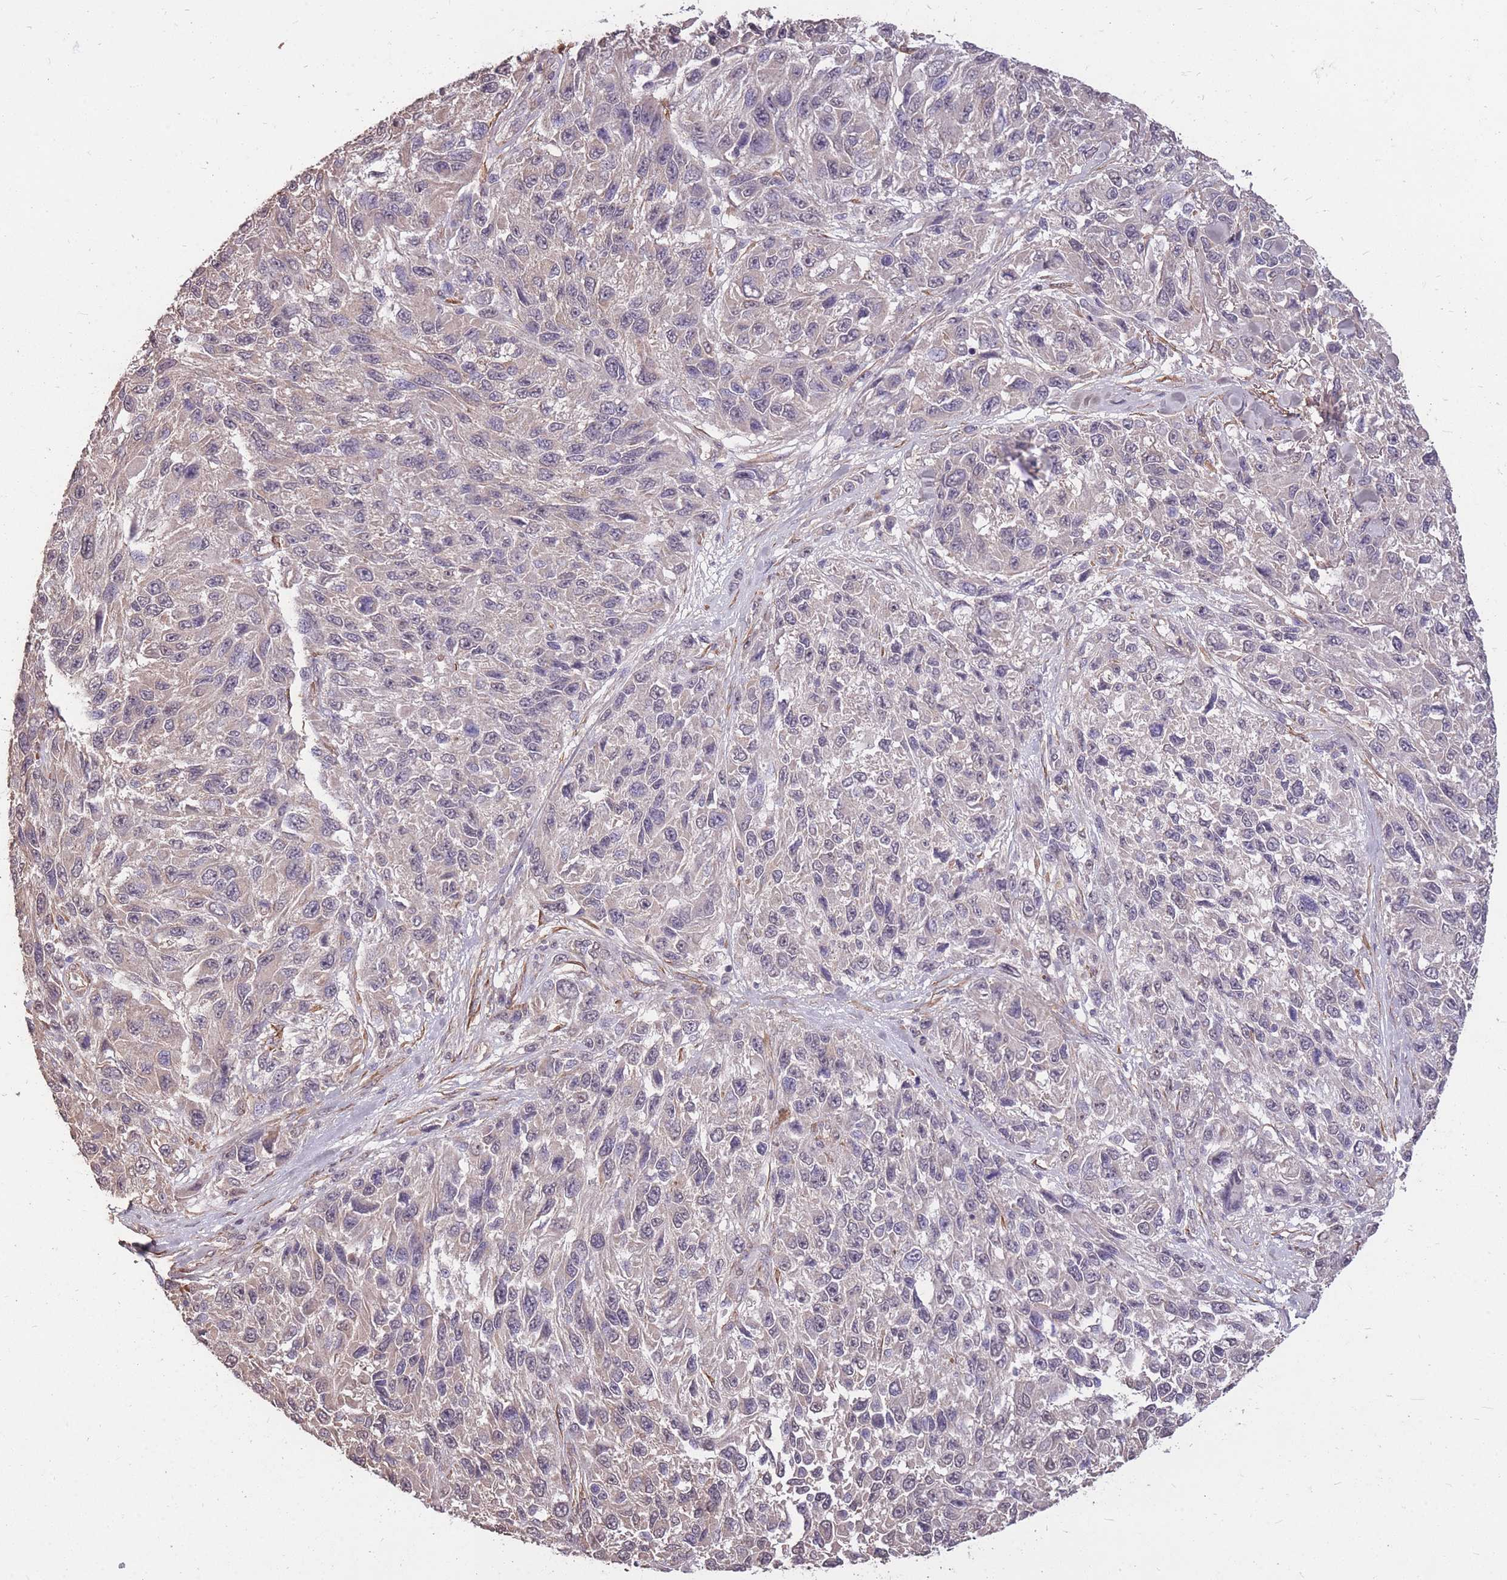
{"staining": {"intensity": "negative", "quantity": "none", "location": "none"}, "tissue": "melanoma", "cell_type": "Tumor cells", "image_type": "cancer", "snomed": [{"axis": "morphology", "description": "Malignant melanoma, NOS"}, {"axis": "topography", "description": "Skin"}], "caption": "Immunohistochemical staining of melanoma exhibits no significant staining in tumor cells. The staining was performed using DAB (3,3'-diaminobenzidine) to visualize the protein expression in brown, while the nuclei were stained in blue with hematoxylin (Magnification: 20x).", "gene": "DYNC1LI2", "patient": {"sex": "female", "age": 96}}